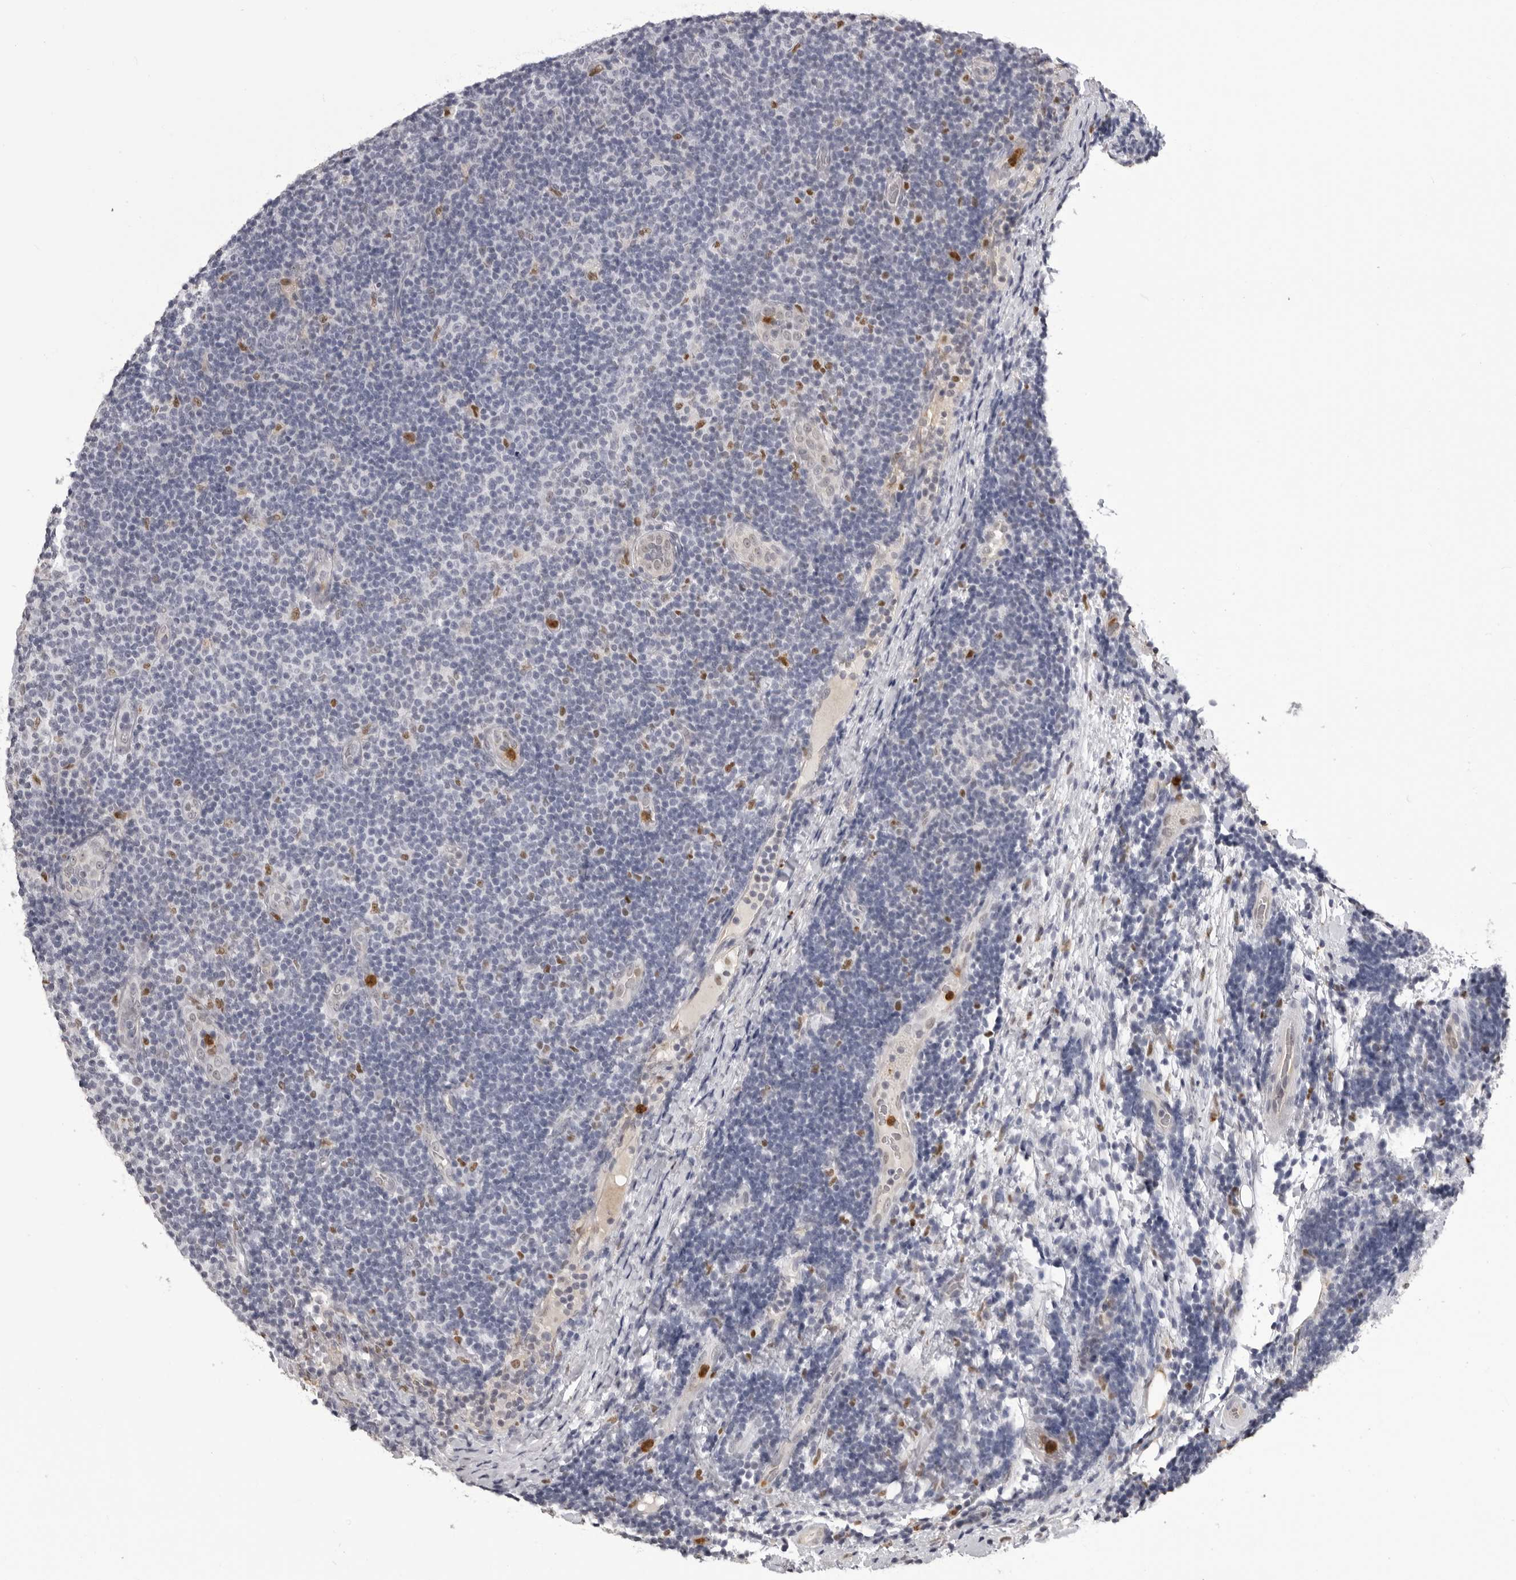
{"staining": {"intensity": "negative", "quantity": "none", "location": "none"}, "tissue": "lymphoma", "cell_type": "Tumor cells", "image_type": "cancer", "snomed": [{"axis": "morphology", "description": "Malignant lymphoma, non-Hodgkin's type, Low grade"}, {"axis": "topography", "description": "Lymph node"}], "caption": "This is a photomicrograph of immunohistochemistry staining of low-grade malignant lymphoma, non-Hodgkin's type, which shows no expression in tumor cells.", "gene": "IL31", "patient": {"sex": "male", "age": 83}}